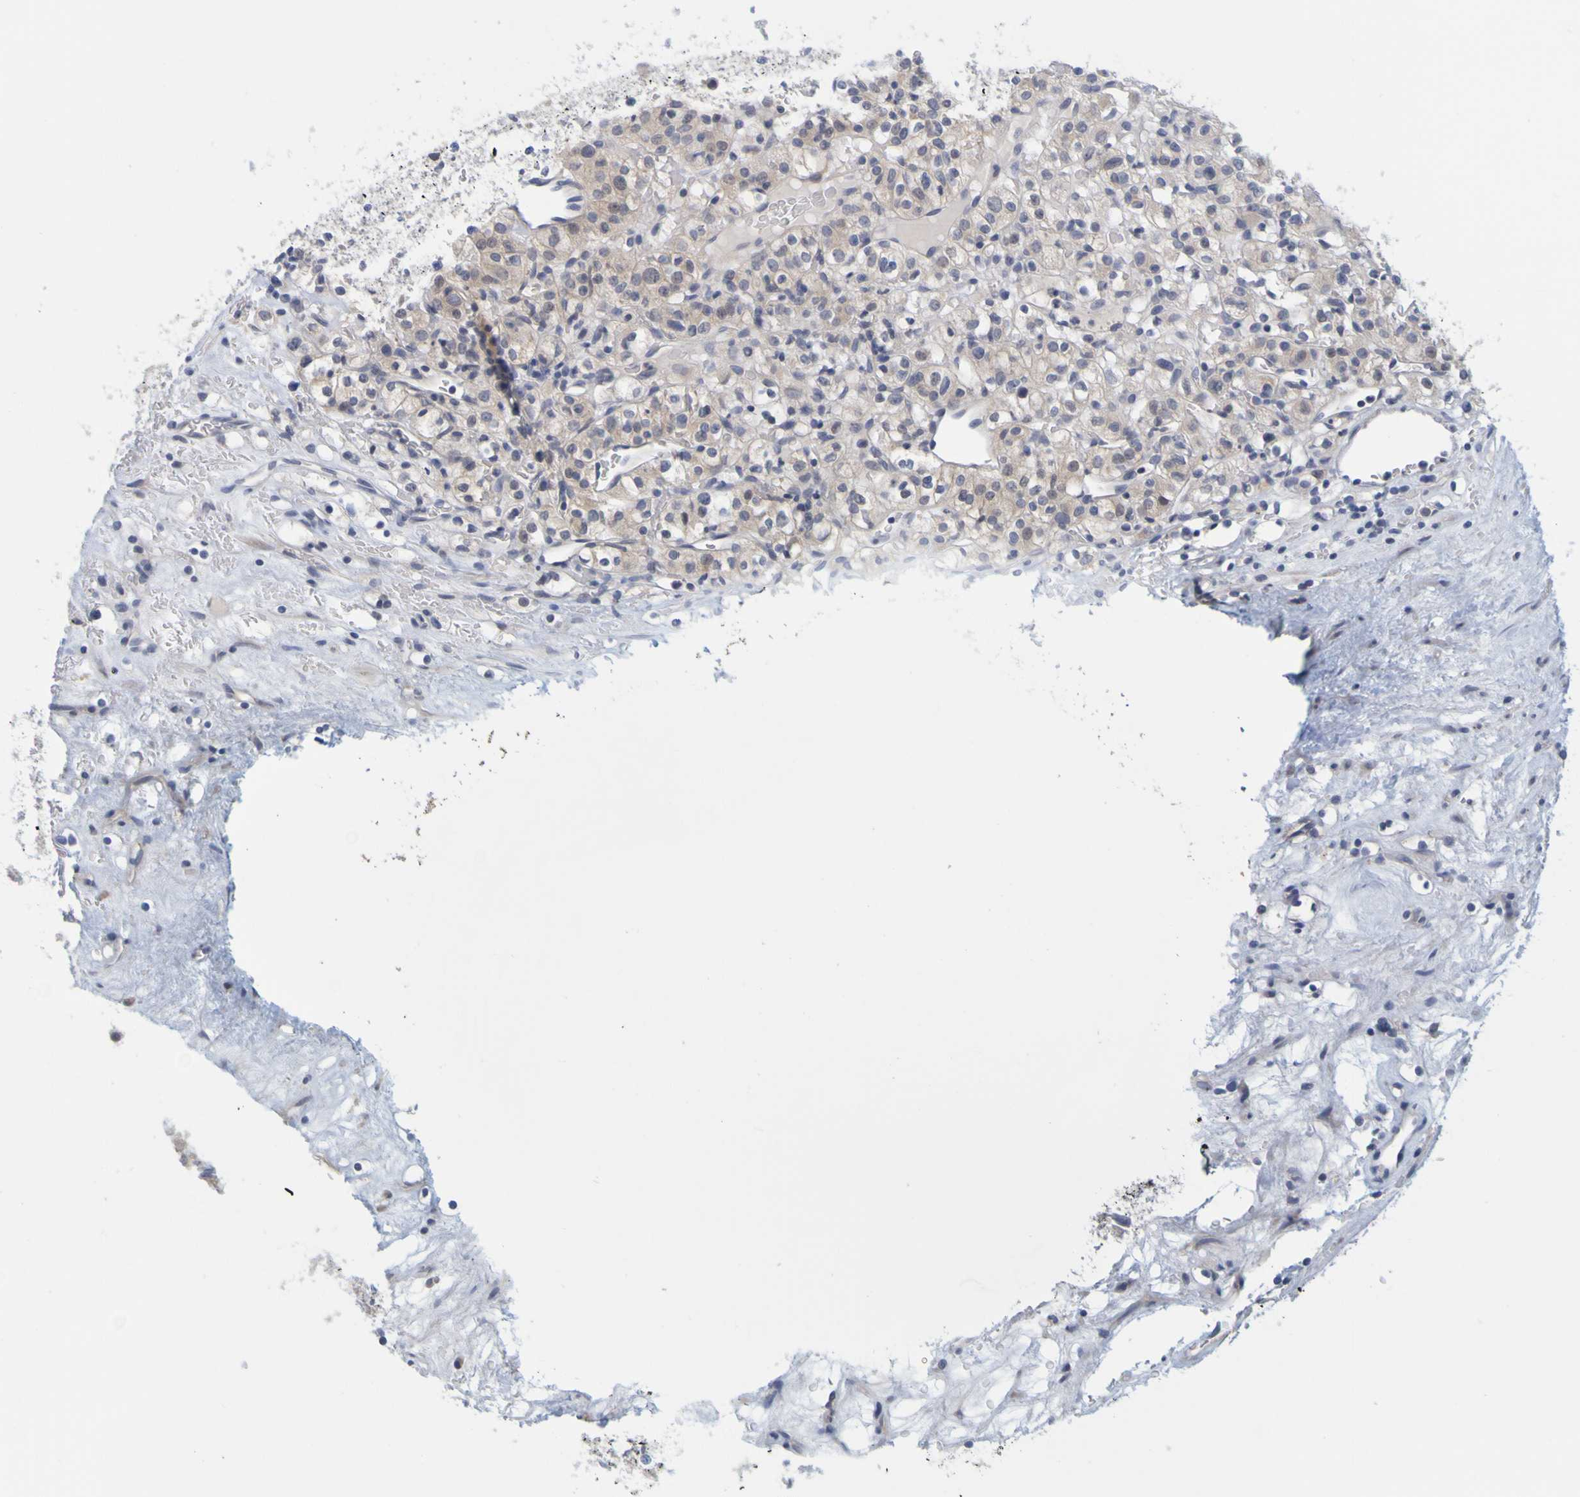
{"staining": {"intensity": "negative", "quantity": "none", "location": "none"}, "tissue": "renal cancer", "cell_type": "Tumor cells", "image_type": "cancer", "snomed": [{"axis": "morphology", "description": "Normal tissue, NOS"}, {"axis": "morphology", "description": "Adenocarcinoma, NOS"}, {"axis": "topography", "description": "Kidney"}], "caption": "Tumor cells show no significant protein staining in adenocarcinoma (renal).", "gene": "ENDOU", "patient": {"sex": "female", "age": 72}}